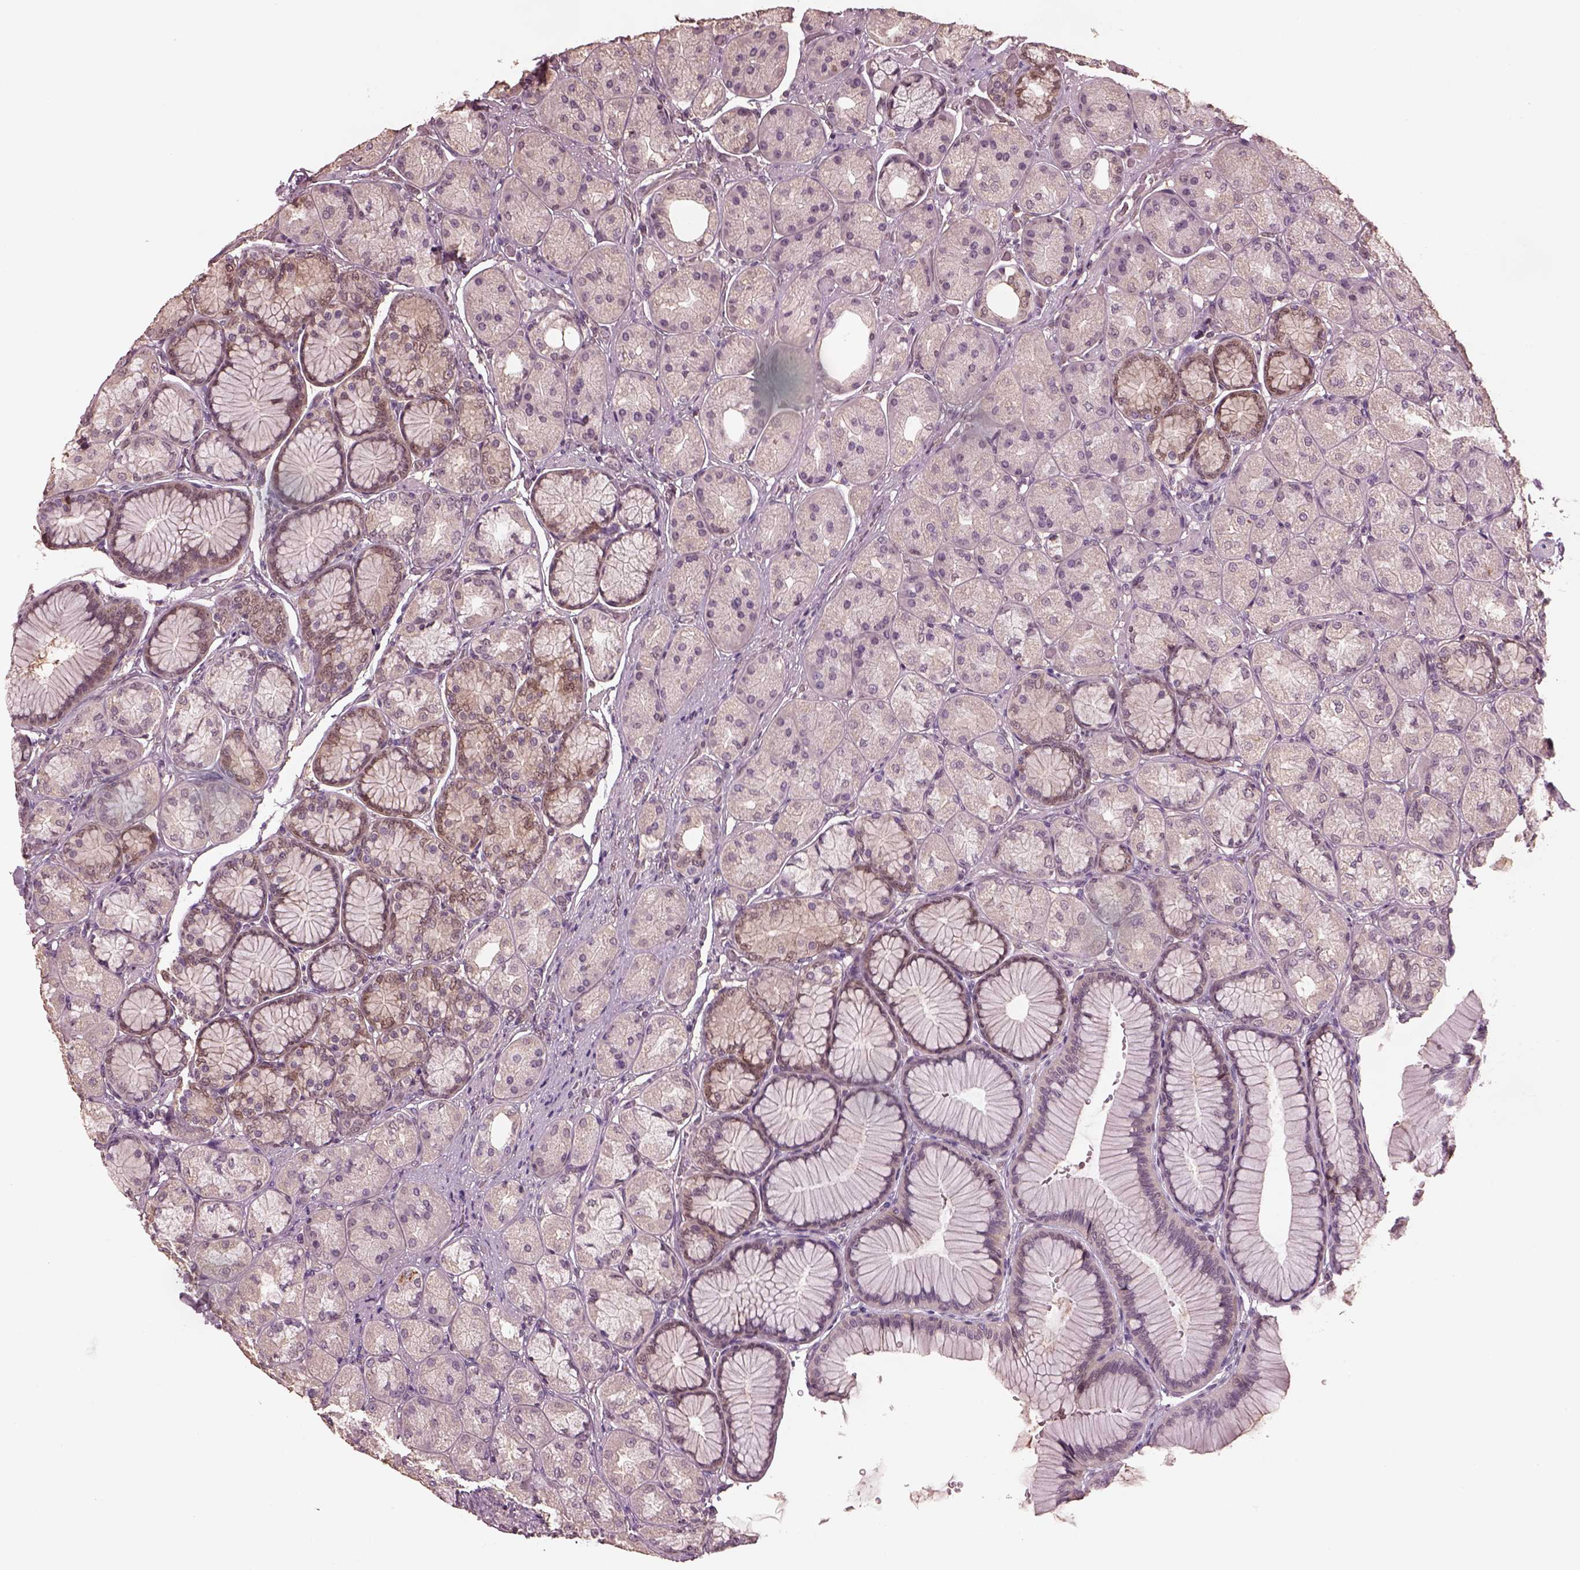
{"staining": {"intensity": "weak", "quantity": "<25%", "location": "nuclear"}, "tissue": "stomach", "cell_type": "Glandular cells", "image_type": "normal", "snomed": [{"axis": "morphology", "description": "Normal tissue, NOS"}, {"axis": "morphology", "description": "Adenocarcinoma, NOS"}, {"axis": "morphology", "description": "Adenocarcinoma, High grade"}, {"axis": "topography", "description": "Stomach, upper"}, {"axis": "topography", "description": "Stomach"}], "caption": "An image of stomach stained for a protein displays no brown staining in glandular cells. (DAB (3,3'-diaminobenzidine) immunohistochemistry visualized using brightfield microscopy, high magnification).", "gene": "SRI", "patient": {"sex": "female", "age": 65}}